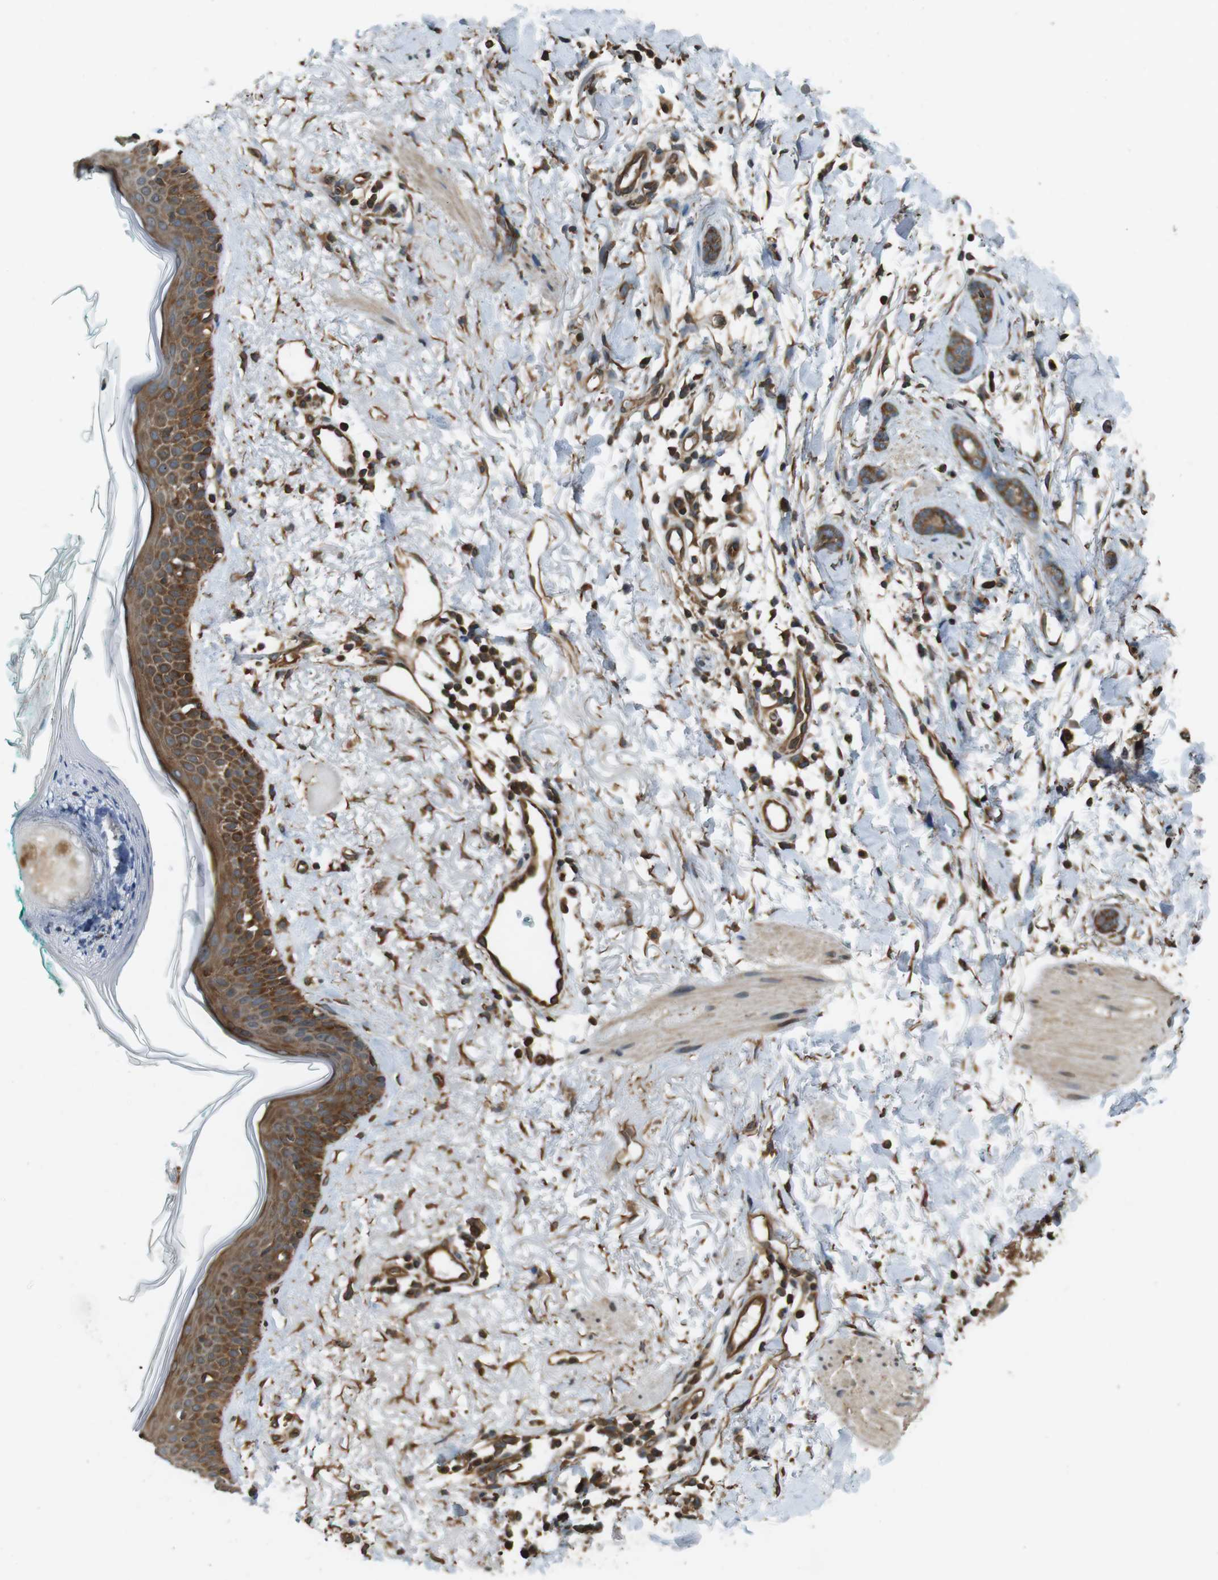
{"staining": {"intensity": "moderate", "quantity": ">75%", "location": "cytoplasmic/membranous"}, "tissue": "skin cancer", "cell_type": "Tumor cells", "image_type": "cancer", "snomed": [{"axis": "morphology", "description": "Basal cell carcinoma"}, {"axis": "morphology", "description": "Adnexal tumor, benign"}, {"axis": "topography", "description": "Skin"}], "caption": "The photomicrograph reveals immunohistochemical staining of skin cancer (benign adnexal tumor). There is moderate cytoplasmic/membranous expression is identified in approximately >75% of tumor cells. The protein is shown in brown color, while the nuclei are stained blue.", "gene": "PA2G4", "patient": {"sex": "female", "age": 42}}